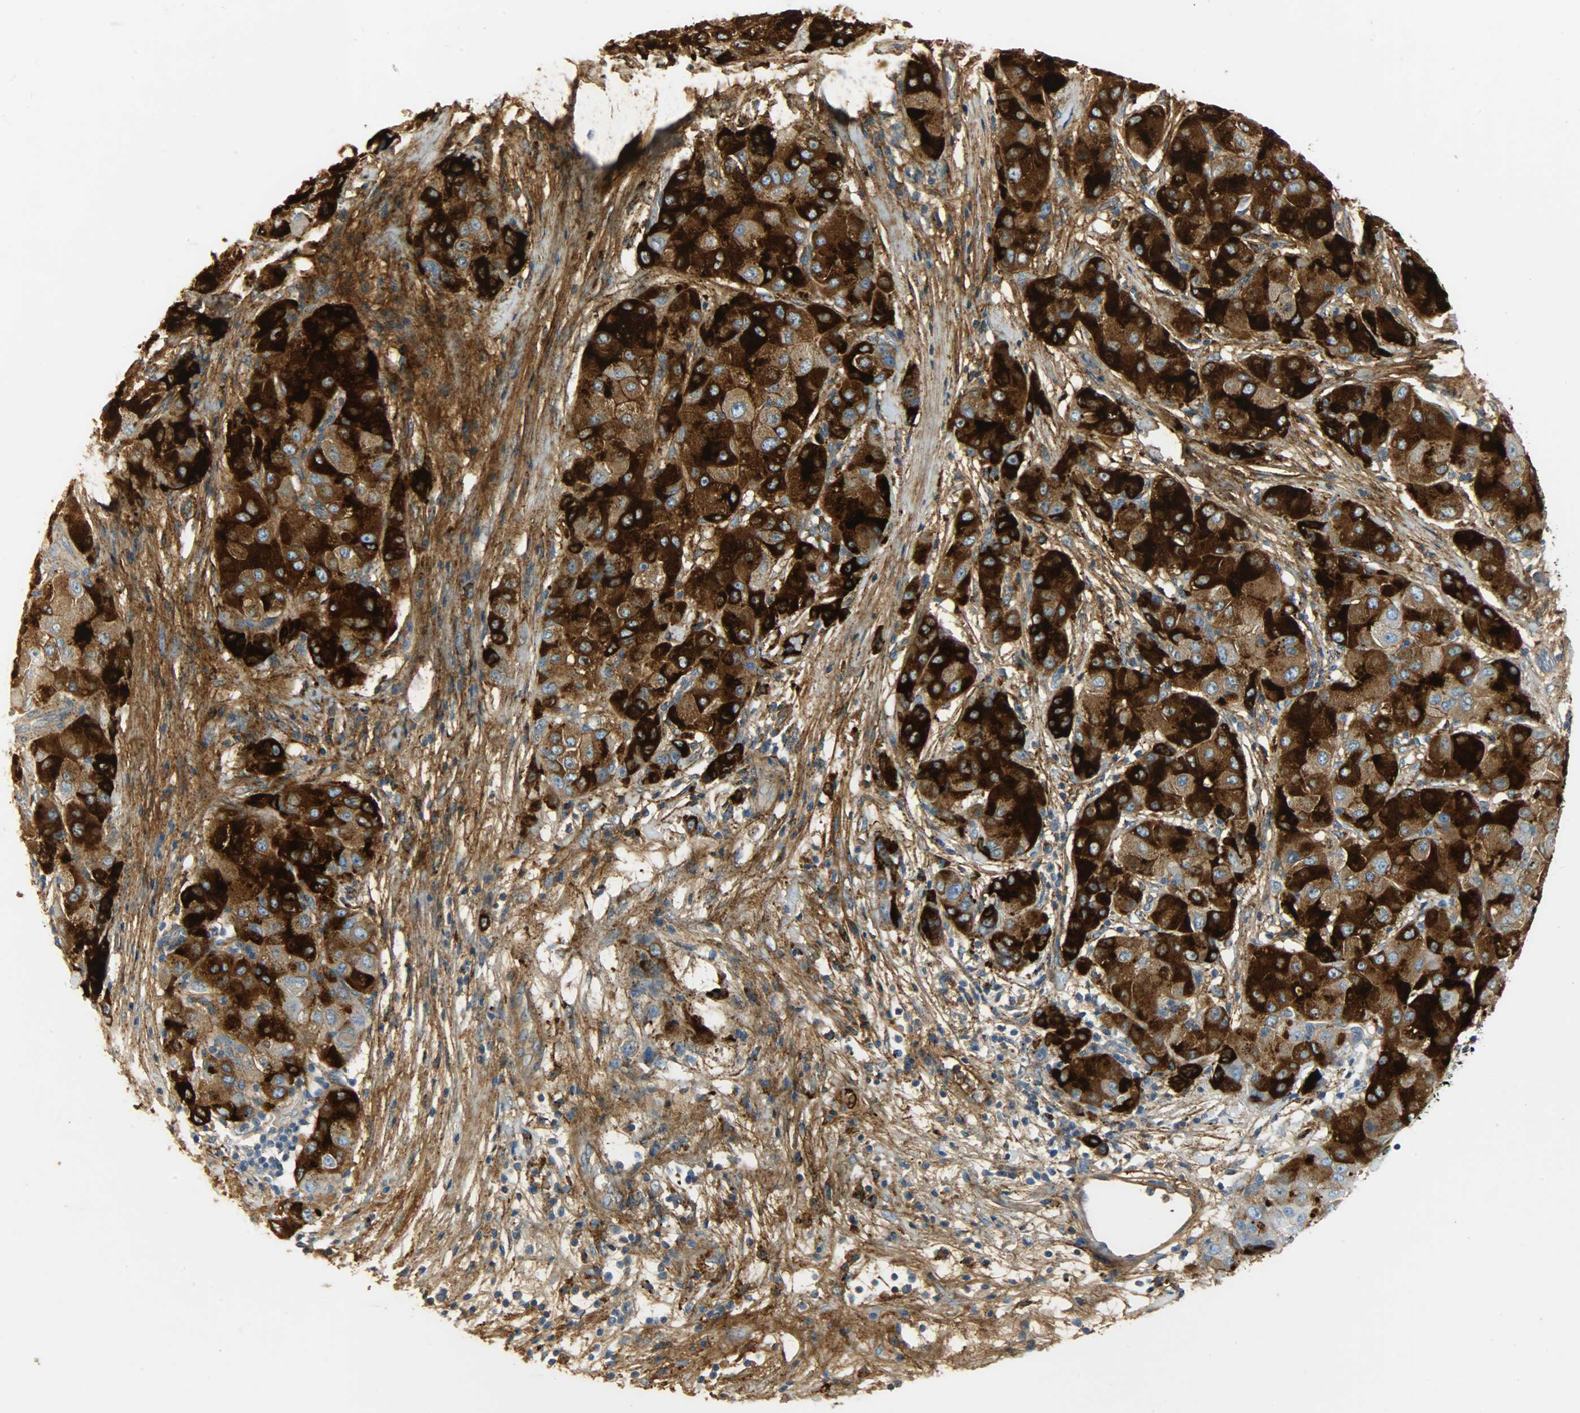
{"staining": {"intensity": "strong", "quantity": ">75%", "location": "cytoplasmic/membranous"}, "tissue": "liver cancer", "cell_type": "Tumor cells", "image_type": "cancer", "snomed": [{"axis": "morphology", "description": "Carcinoma, Hepatocellular, NOS"}, {"axis": "topography", "description": "Liver"}], "caption": "Immunohistochemistry (IHC) image of liver cancer stained for a protein (brown), which reveals high levels of strong cytoplasmic/membranous staining in about >75% of tumor cells.", "gene": "CRP", "patient": {"sex": "male", "age": 80}}